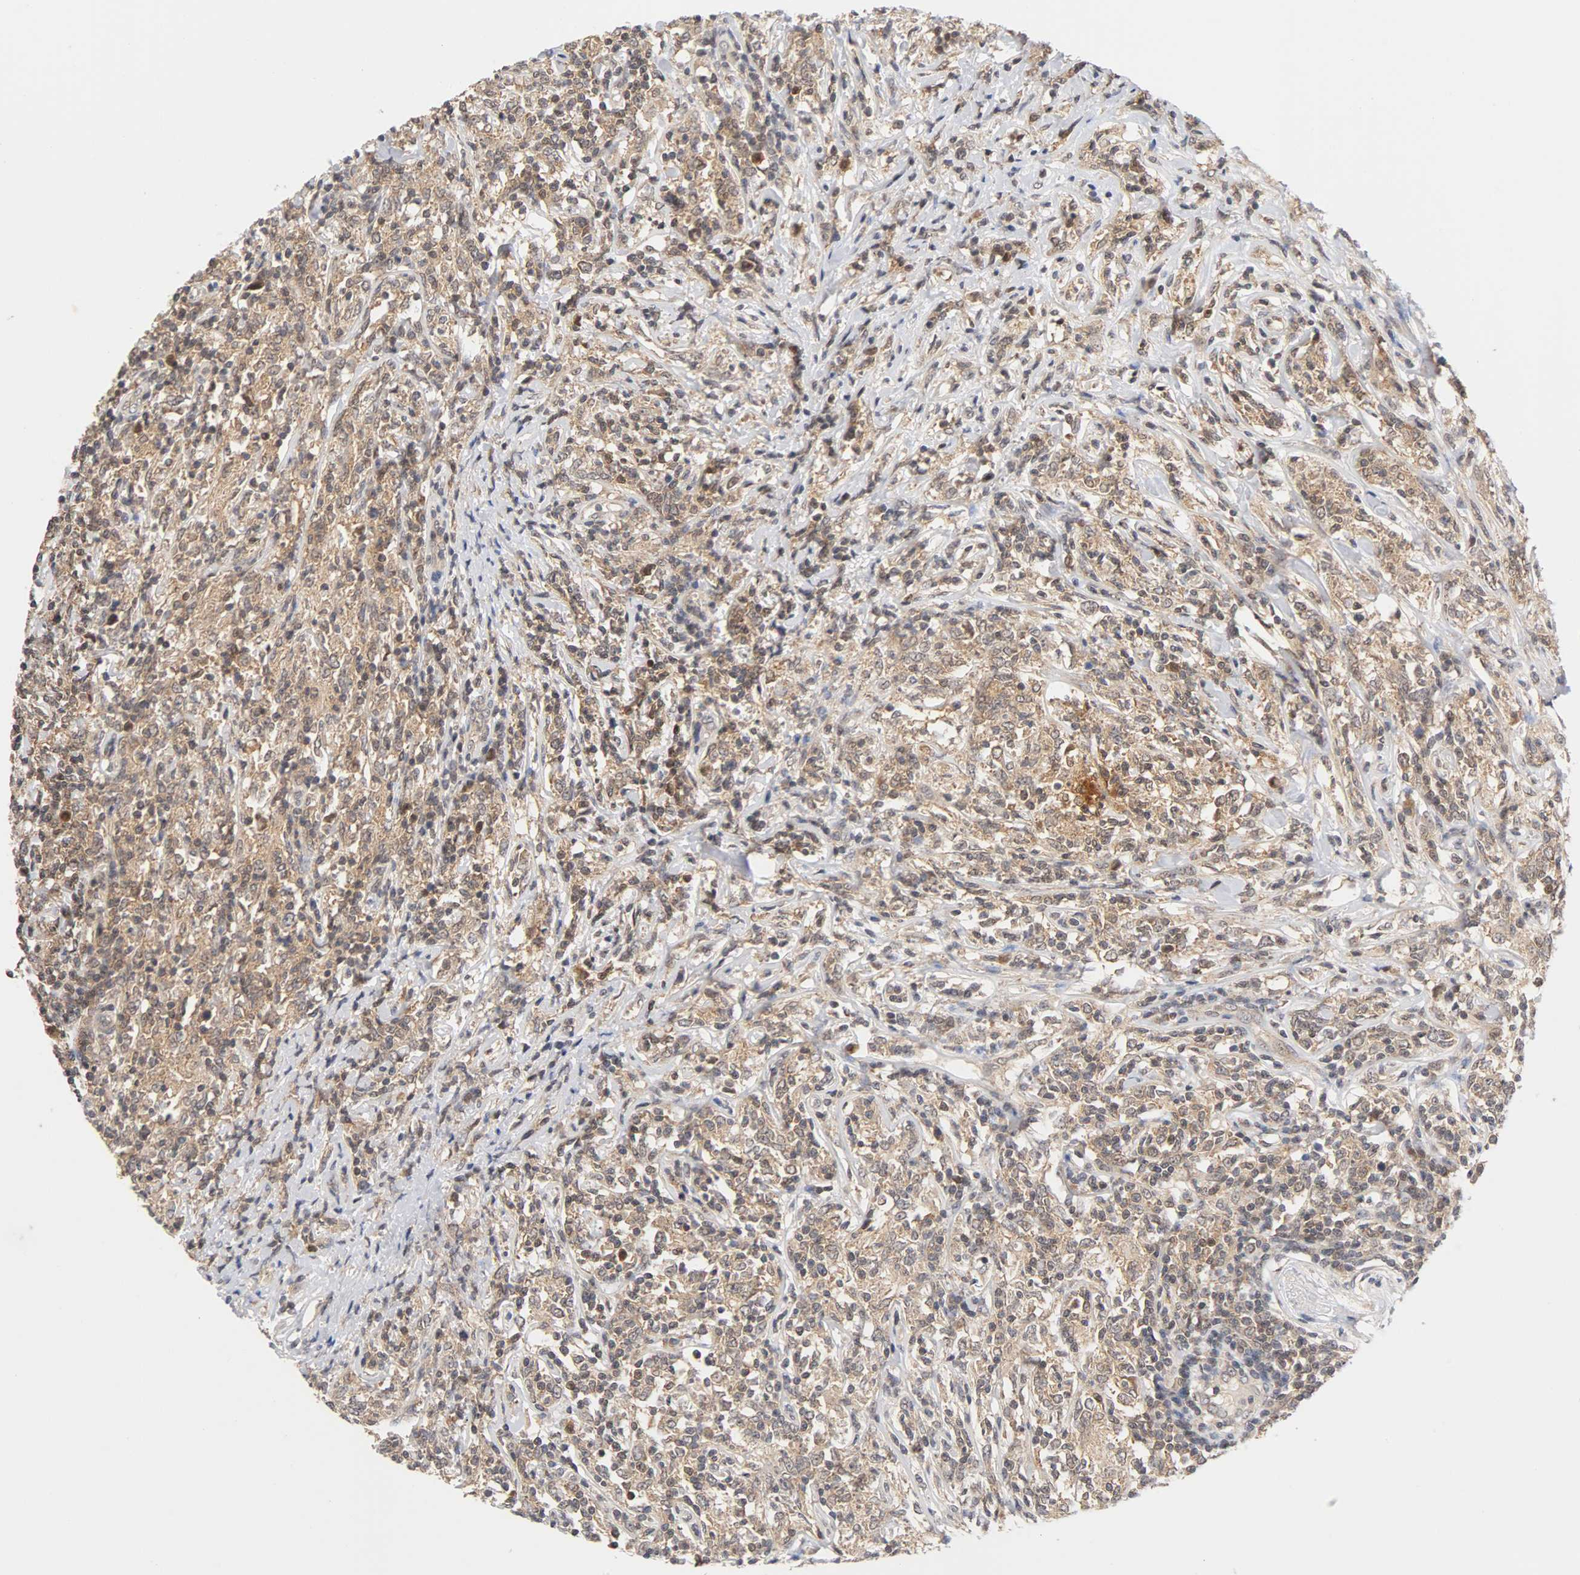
{"staining": {"intensity": "moderate", "quantity": "25%-75%", "location": "cytoplasmic/membranous,nuclear"}, "tissue": "lymphoma", "cell_type": "Tumor cells", "image_type": "cancer", "snomed": [{"axis": "morphology", "description": "Malignant lymphoma, non-Hodgkin's type, High grade"}, {"axis": "topography", "description": "Lymph node"}], "caption": "Human lymphoma stained with a protein marker demonstrates moderate staining in tumor cells.", "gene": "UBE2M", "patient": {"sex": "female", "age": 84}}